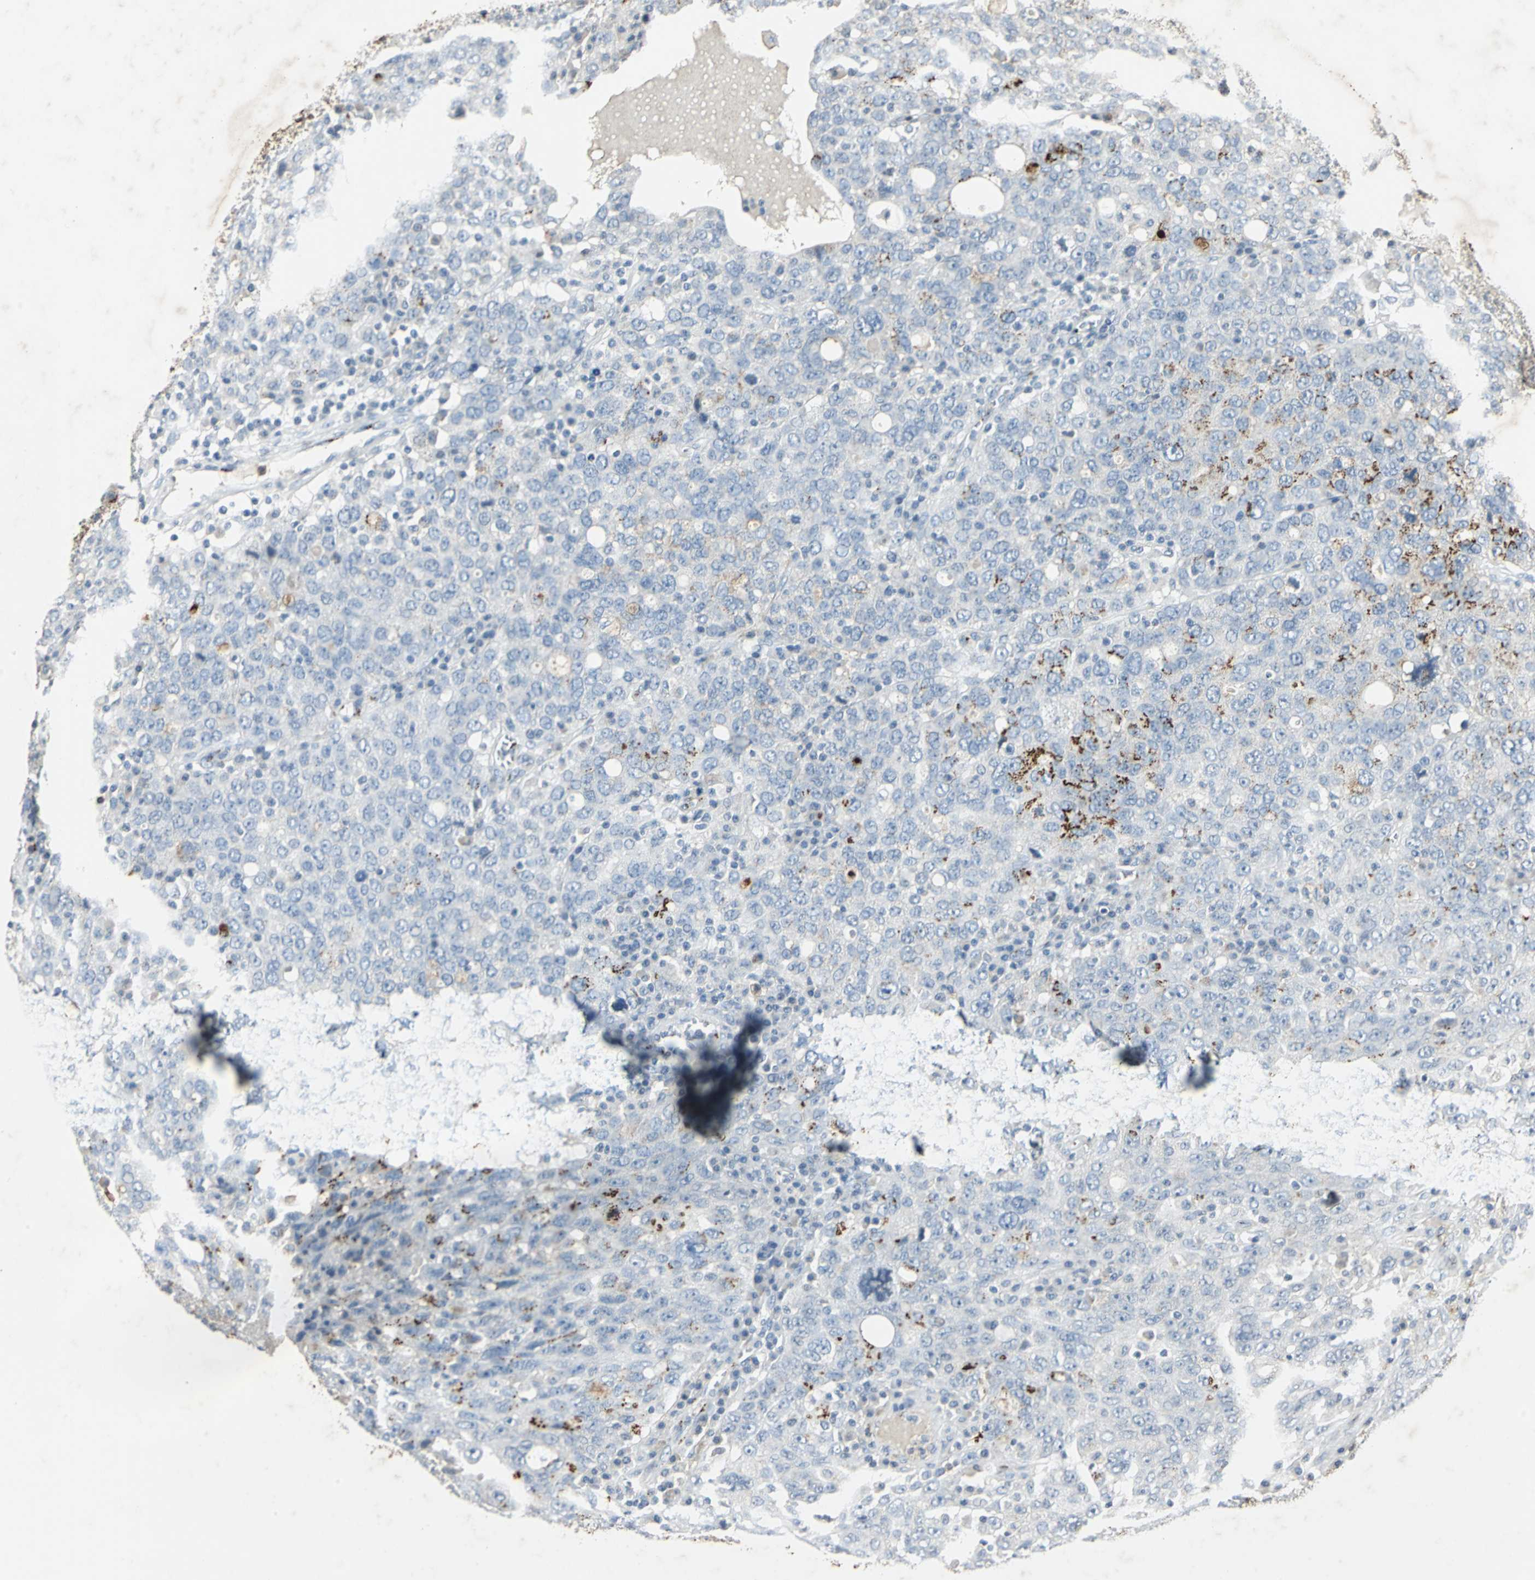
{"staining": {"intensity": "strong", "quantity": "<25%", "location": "cytoplasmic/membranous"}, "tissue": "ovarian cancer", "cell_type": "Tumor cells", "image_type": "cancer", "snomed": [{"axis": "morphology", "description": "Carcinoma, endometroid"}, {"axis": "topography", "description": "Ovary"}], "caption": "Immunohistochemical staining of ovarian endometroid carcinoma exhibits medium levels of strong cytoplasmic/membranous expression in approximately <25% of tumor cells. Using DAB (brown) and hematoxylin (blue) stains, captured at high magnification using brightfield microscopy.", "gene": "CAMK2B", "patient": {"sex": "female", "age": 62}}